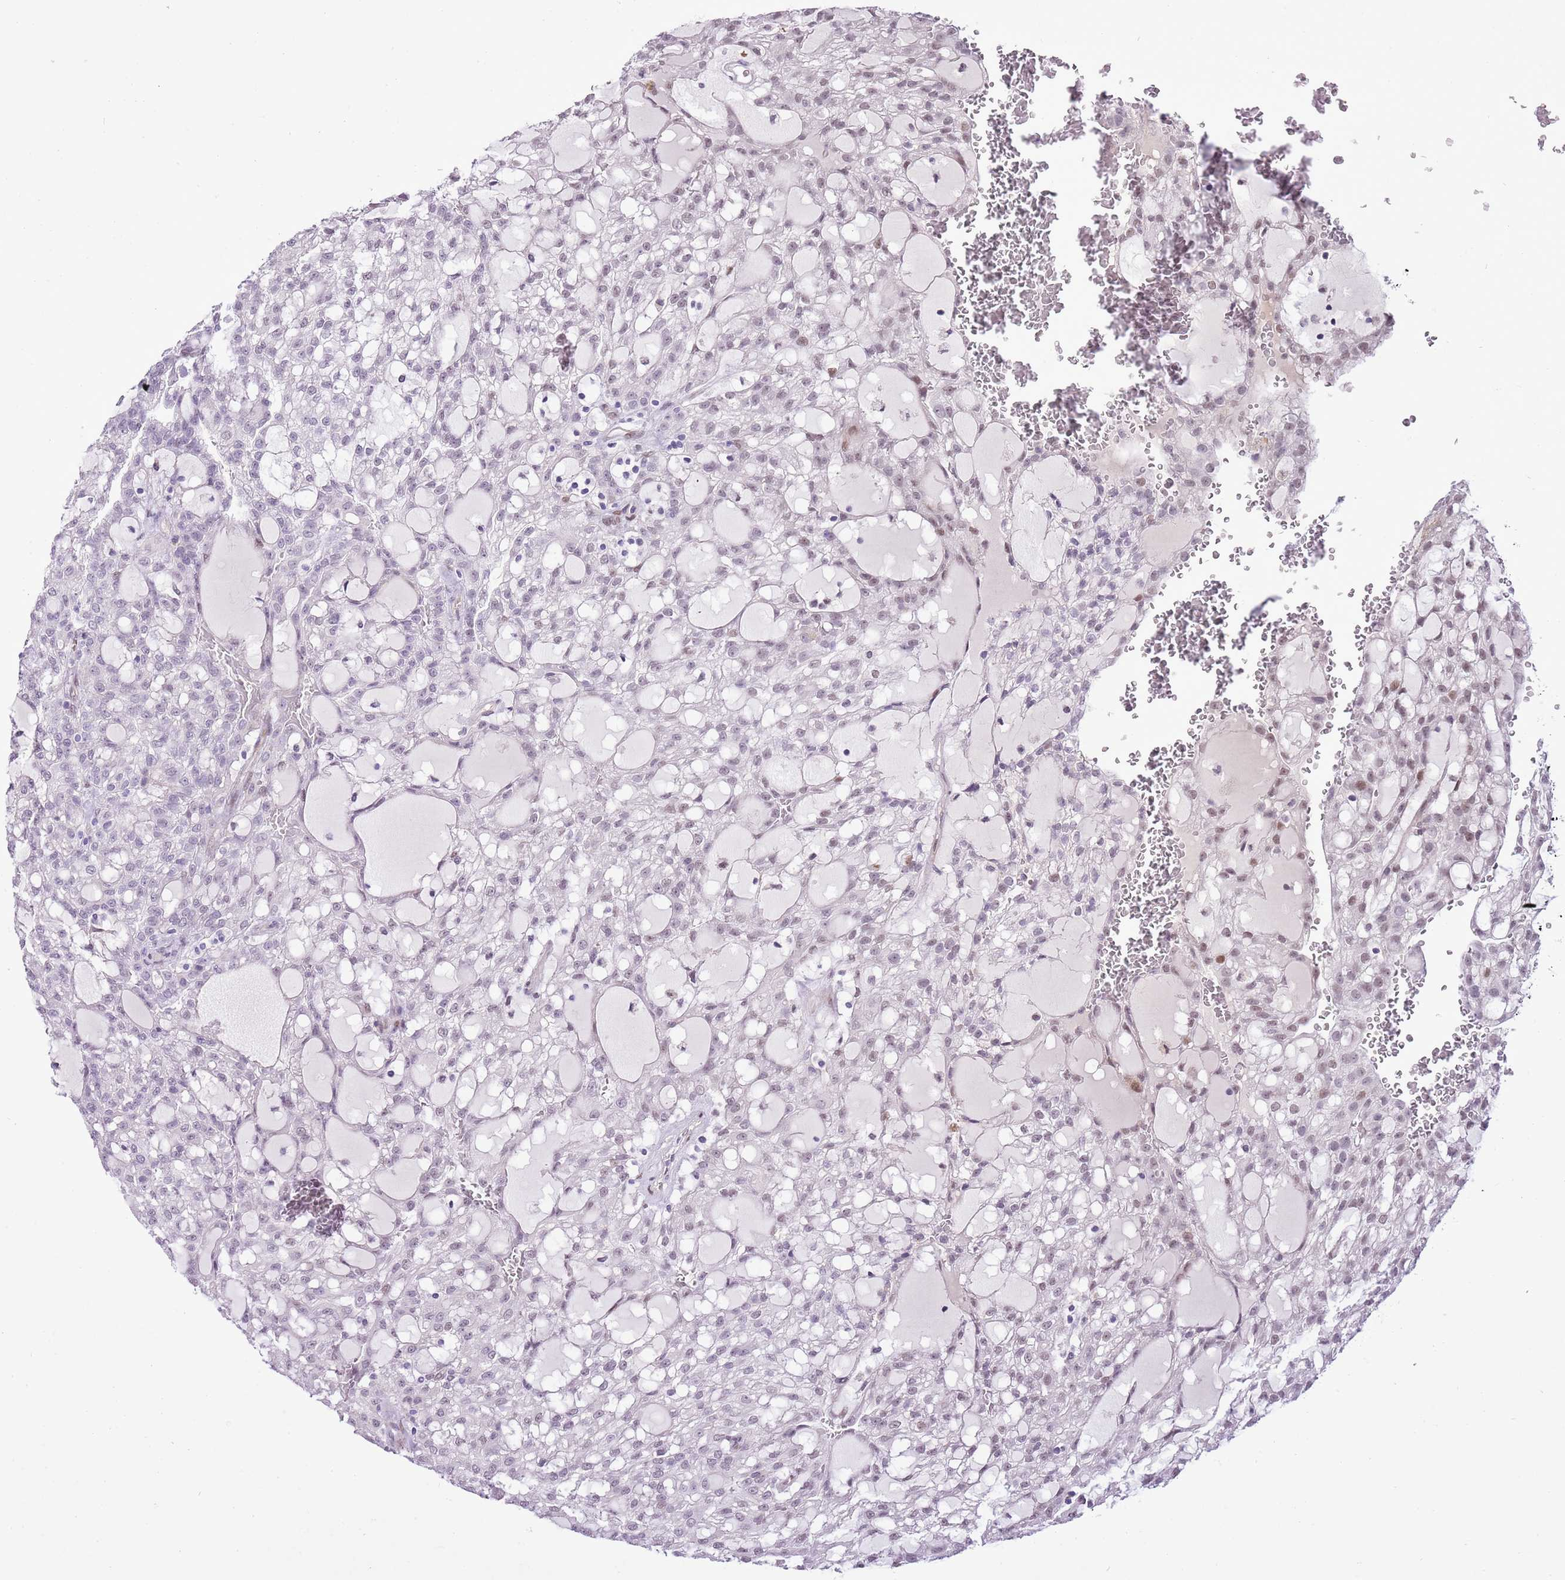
{"staining": {"intensity": "negative", "quantity": "none", "location": "none"}, "tissue": "renal cancer", "cell_type": "Tumor cells", "image_type": "cancer", "snomed": [{"axis": "morphology", "description": "Adenocarcinoma, NOS"}, {"axis": "topography", "description": "Kidney"}], "caption": "Tumor cells show no significant protein positivity in renal cancer.", "gene": "NACC2", "patient": {"sex": "male", "age": 63}}